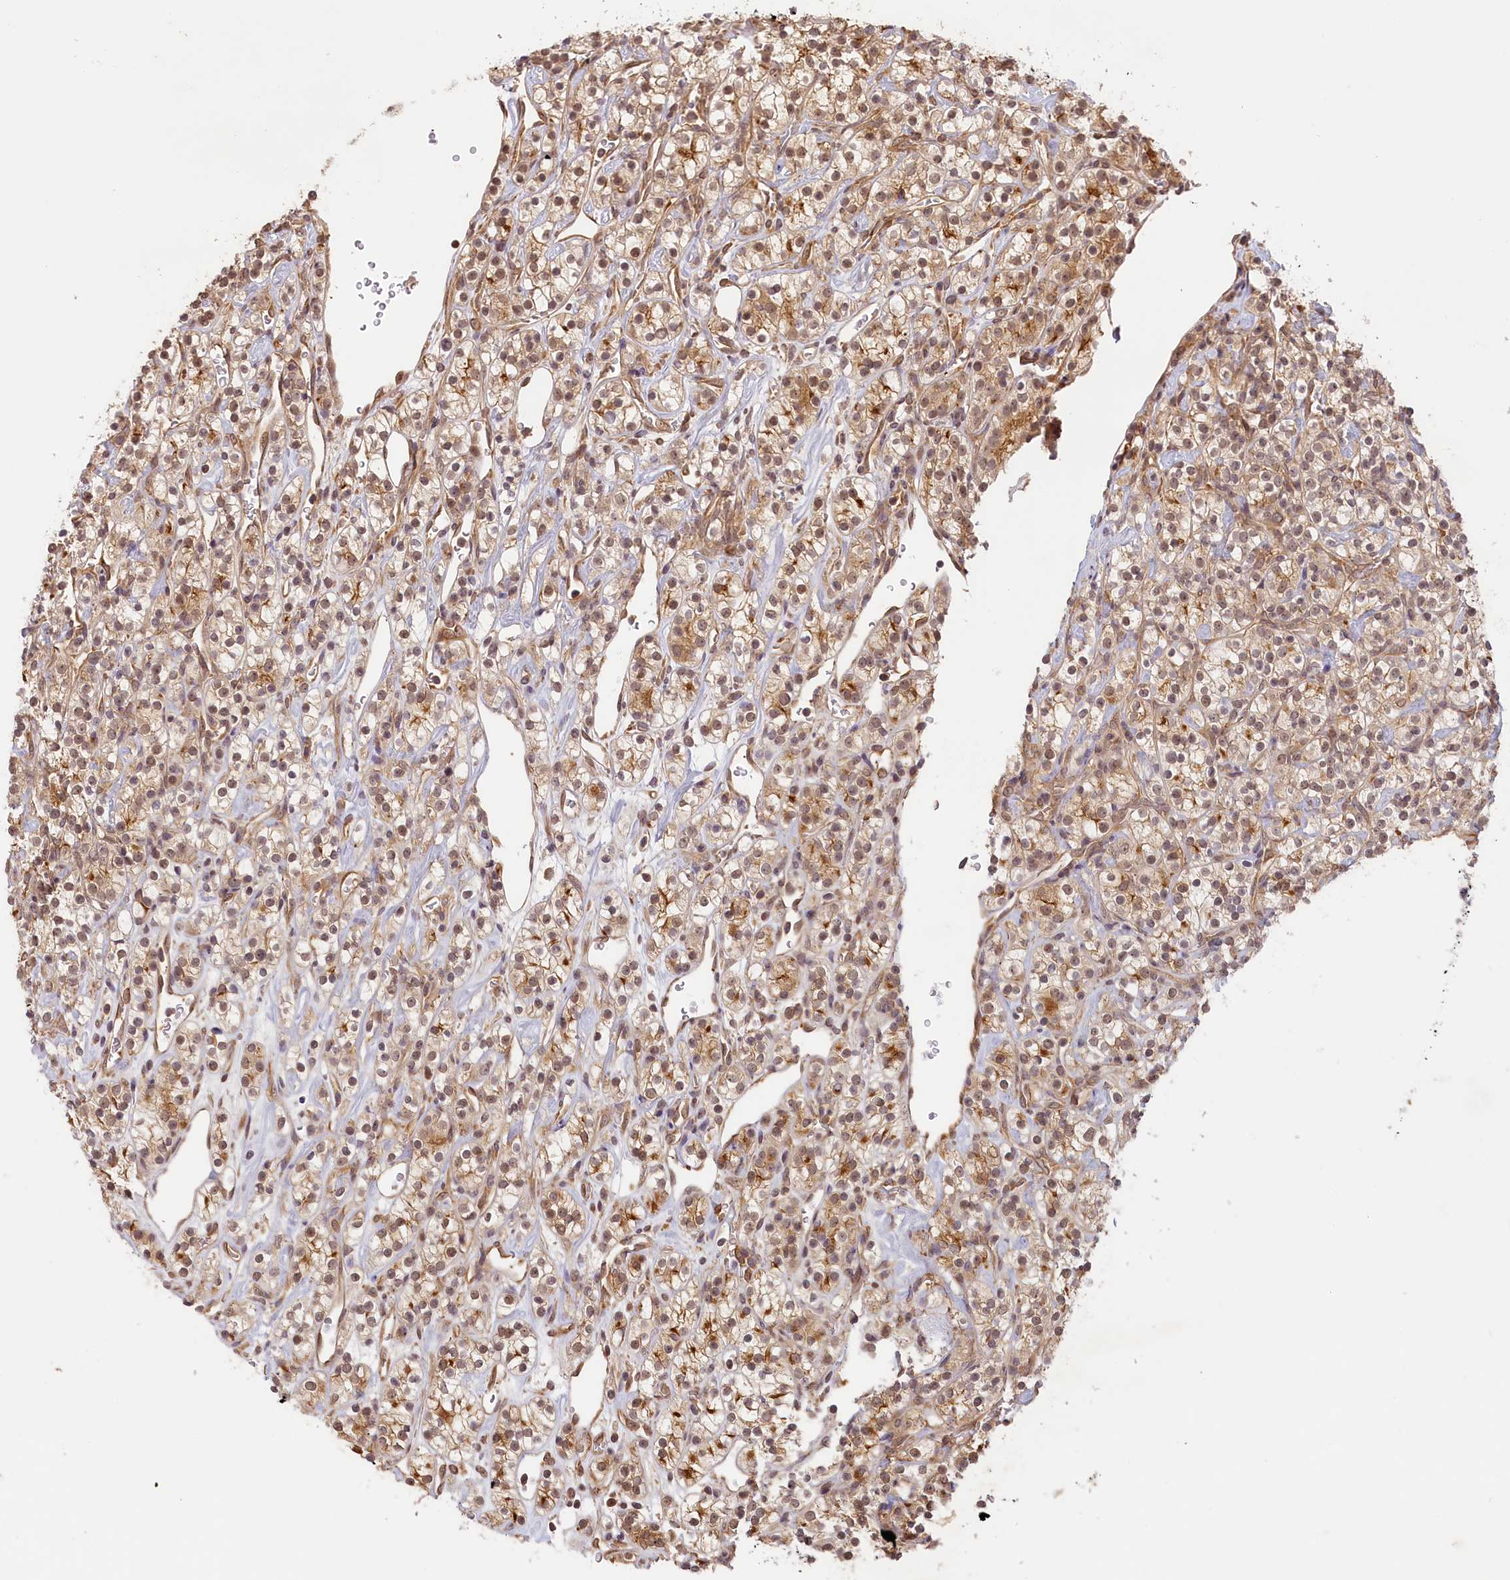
{"staining": {"intensity": "moderate", "quantity": ">75%", "location": "cytoplasmic/membranous,nuclear"}, "tissue": "renal cancer", "cell_type": "Tumor cells", "image_type": "cancer", "snomed": [{"axis": "morphology", "description": "Adenocarcinoma, NOS"}, {"axis": "topography", "description": "Kidney"}], "caption": "A micrograph of renal cancer (adenocarcinoma) stained for a protein demonstrates moderate cytoplasmic/membranous and nuclear brown staining in tumor cells.", "gene": "C19orf44", "patient": {"sex": "male", "age": 77}}